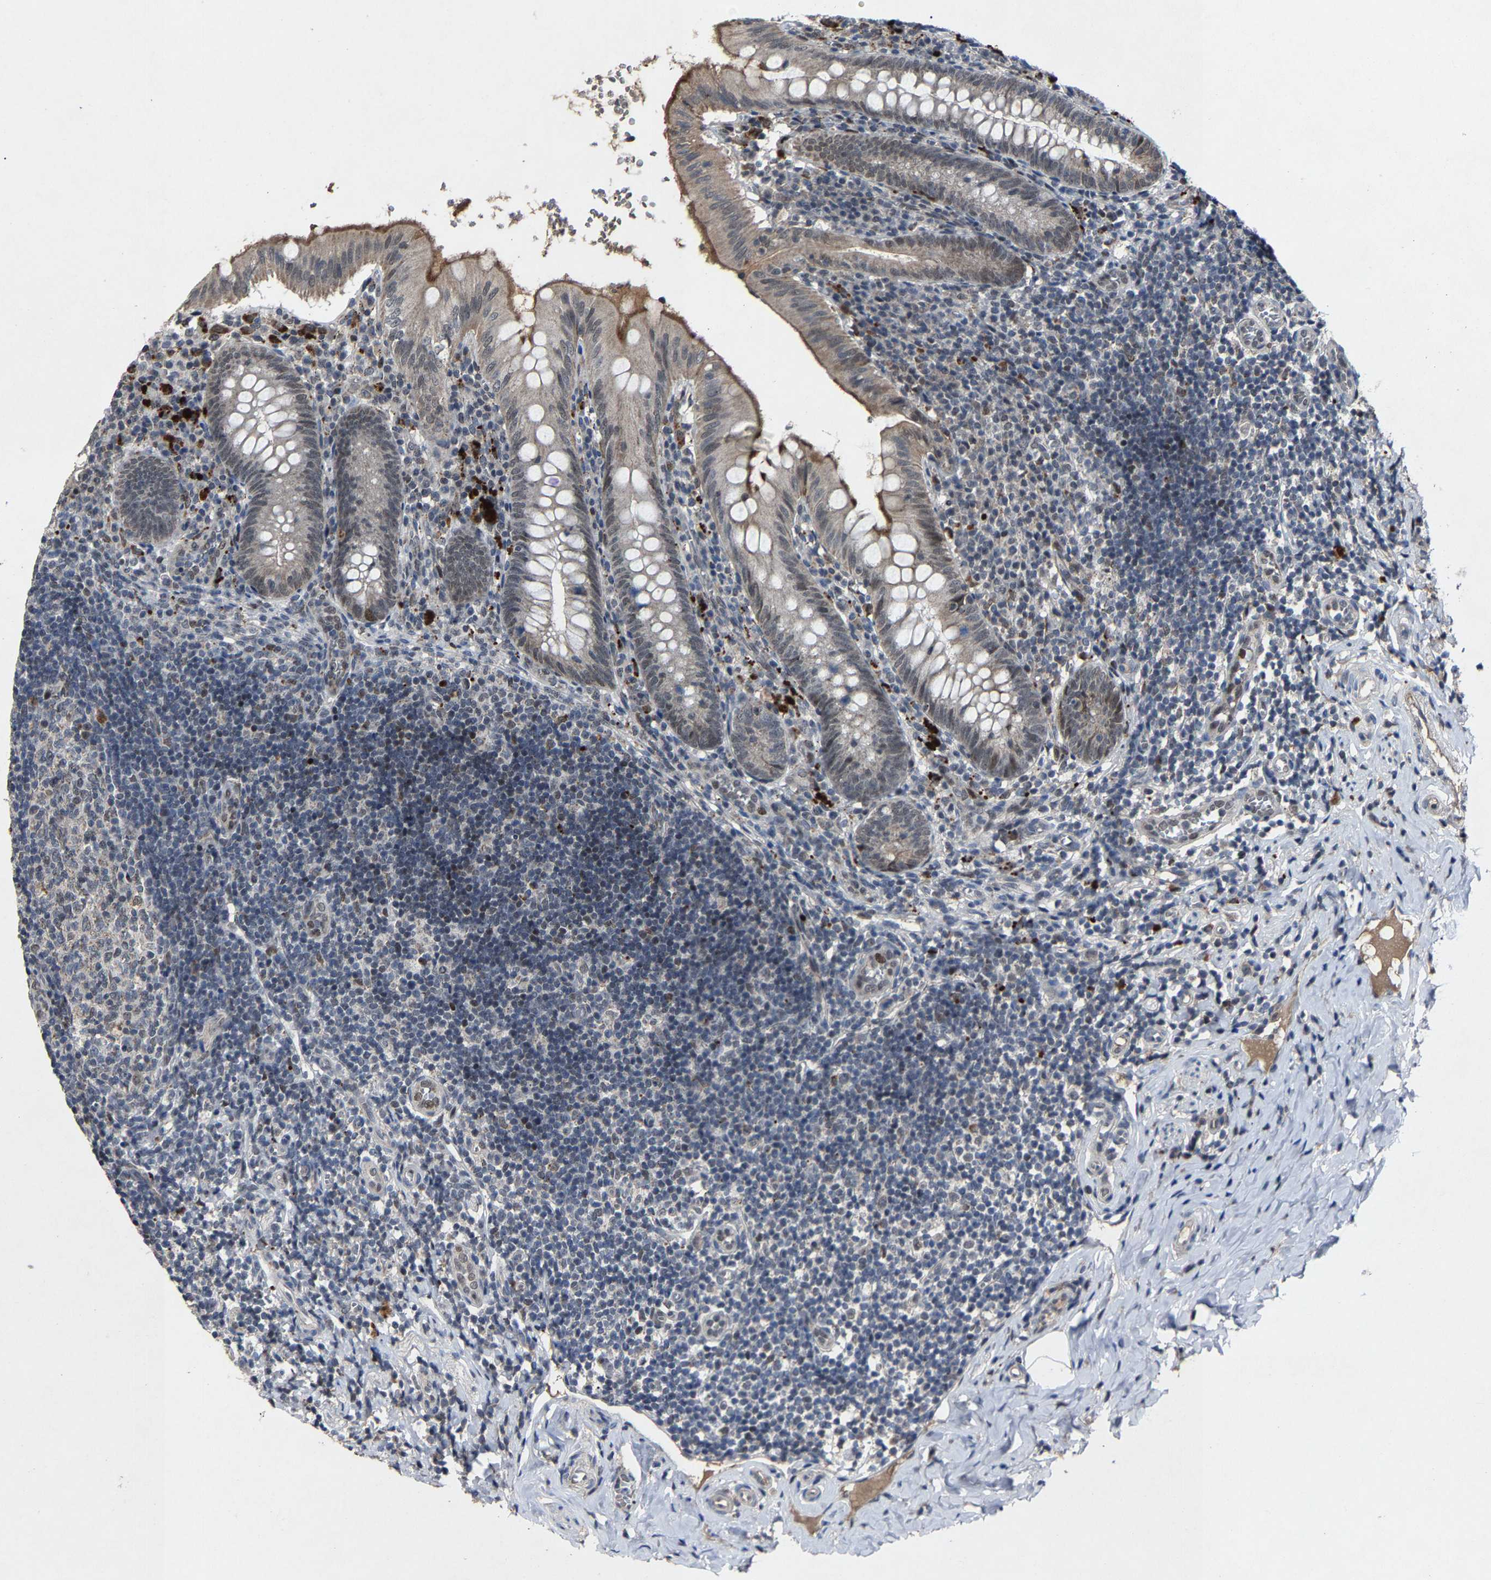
{"staining": {"intensity": "weak", "quantity": ">75%", "location": "cytoplasmic/membranous,nuclear"}, "tissue": "appendix", "cell_type": "Glandular cells", "image_type": "normal", "snomed": [{"axis": "morphology", "description": "Normal tissue, NOS"}, {"axis": "topography", "description": "Appendix"}], "caption": "Glandular cells show low levels of weak cytoplasmic/membranous,nuclear expression in about >75% of cells in normal human appendix.", "gene": "LSM8", "patient": {"sex": "male", "age": 8}}